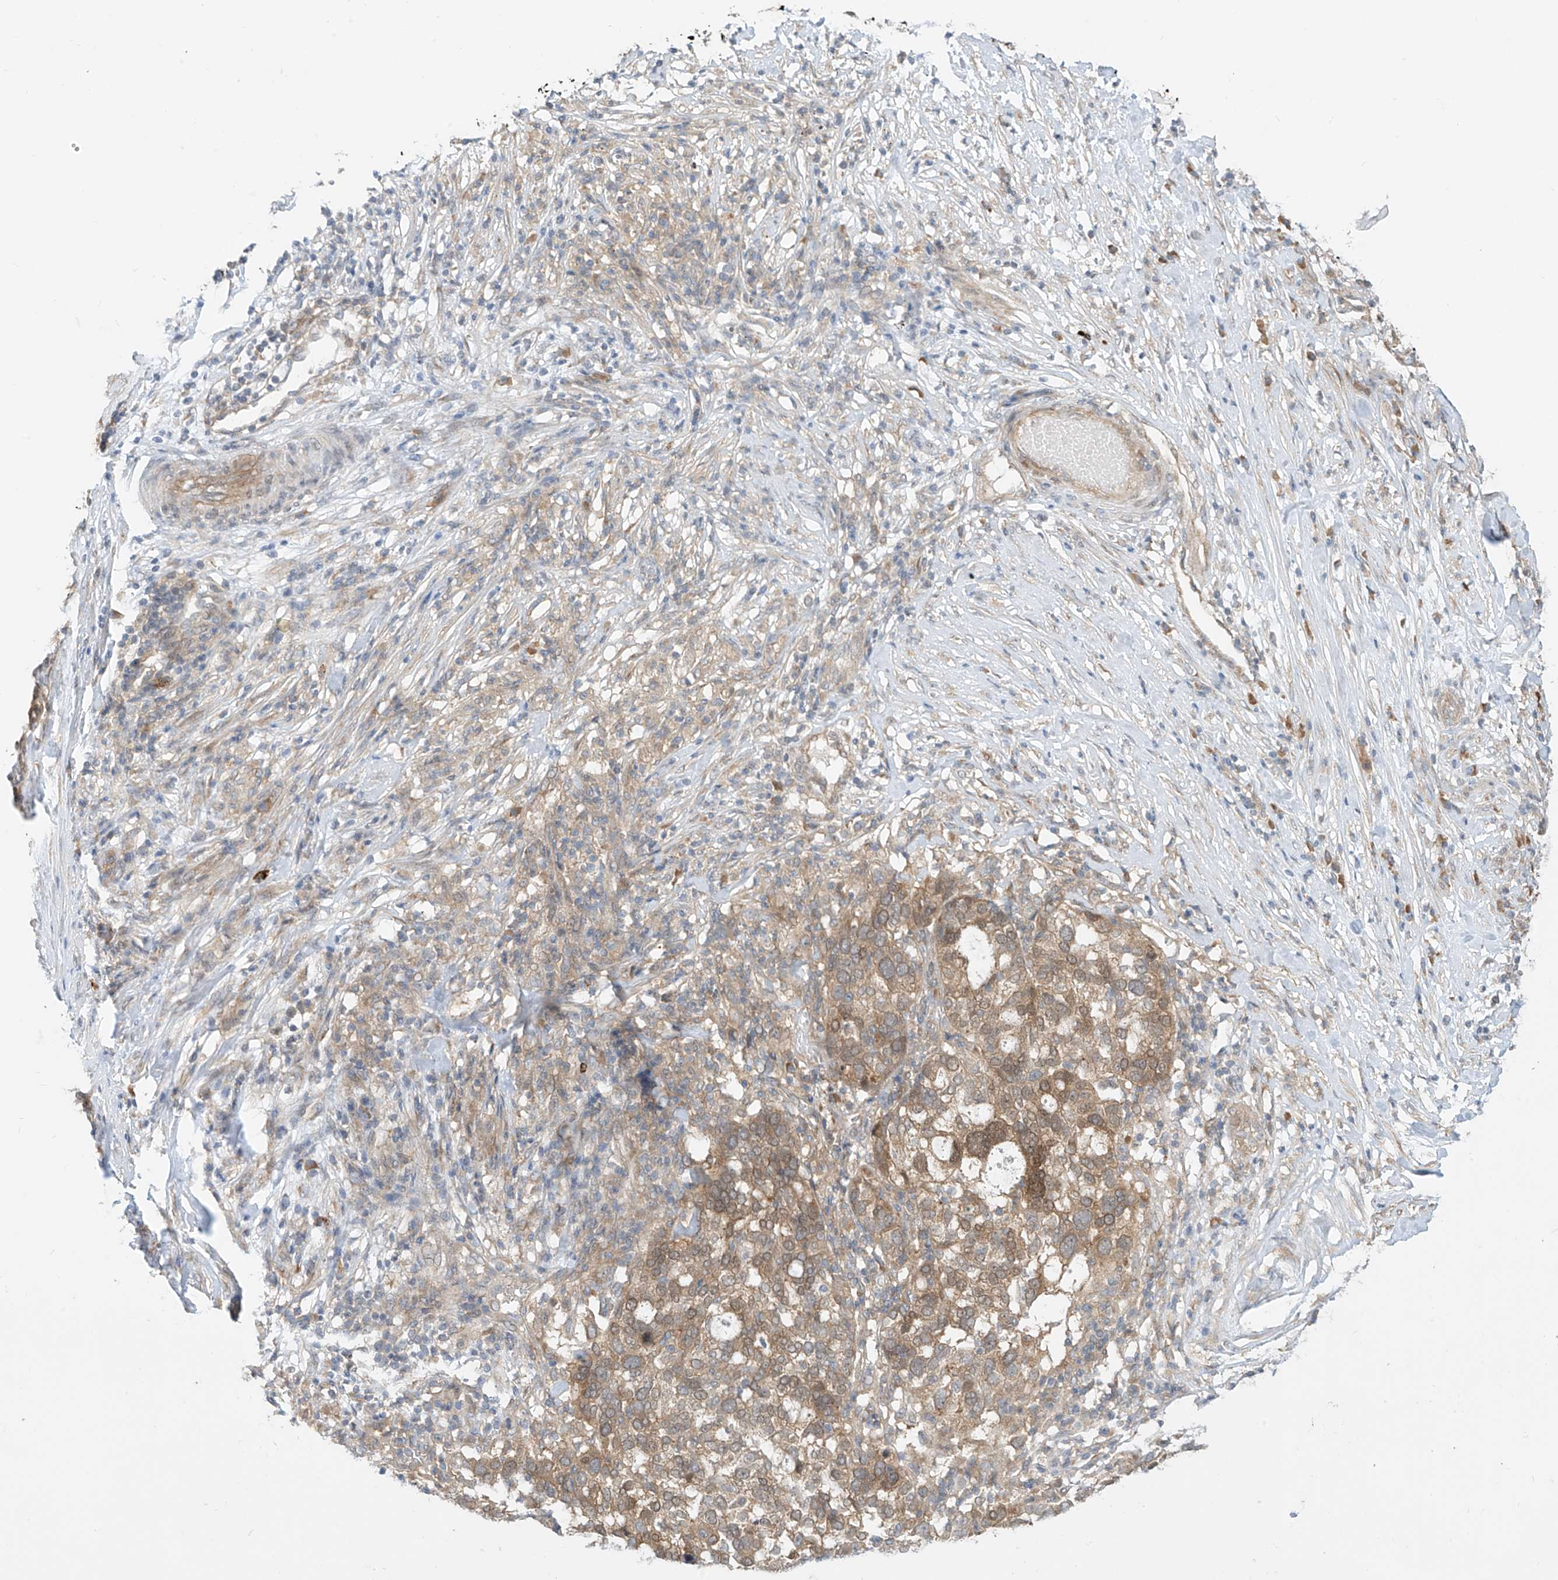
{"staining": {"intensity": "moderate", "quantity": ">75%", "location": "cytoplasmic/membranous"}, "tissue": "ovarian cancer", "cell_type": "Tumor cells", "image_type": "cancer", "snomed": [{"axis": "morphology", "description": "Cystadenocarcinoma, serous, NOS"}, {"axis": "topography", "description": "Ovary"}], "caption": "Ovarian cancer stained with IHC reveals moderate cytoplasmic/membranous staining in approximately >75% of tumor cells.", "gene": "MTUS2", "patient": {"sex": "female", "age": 59}}